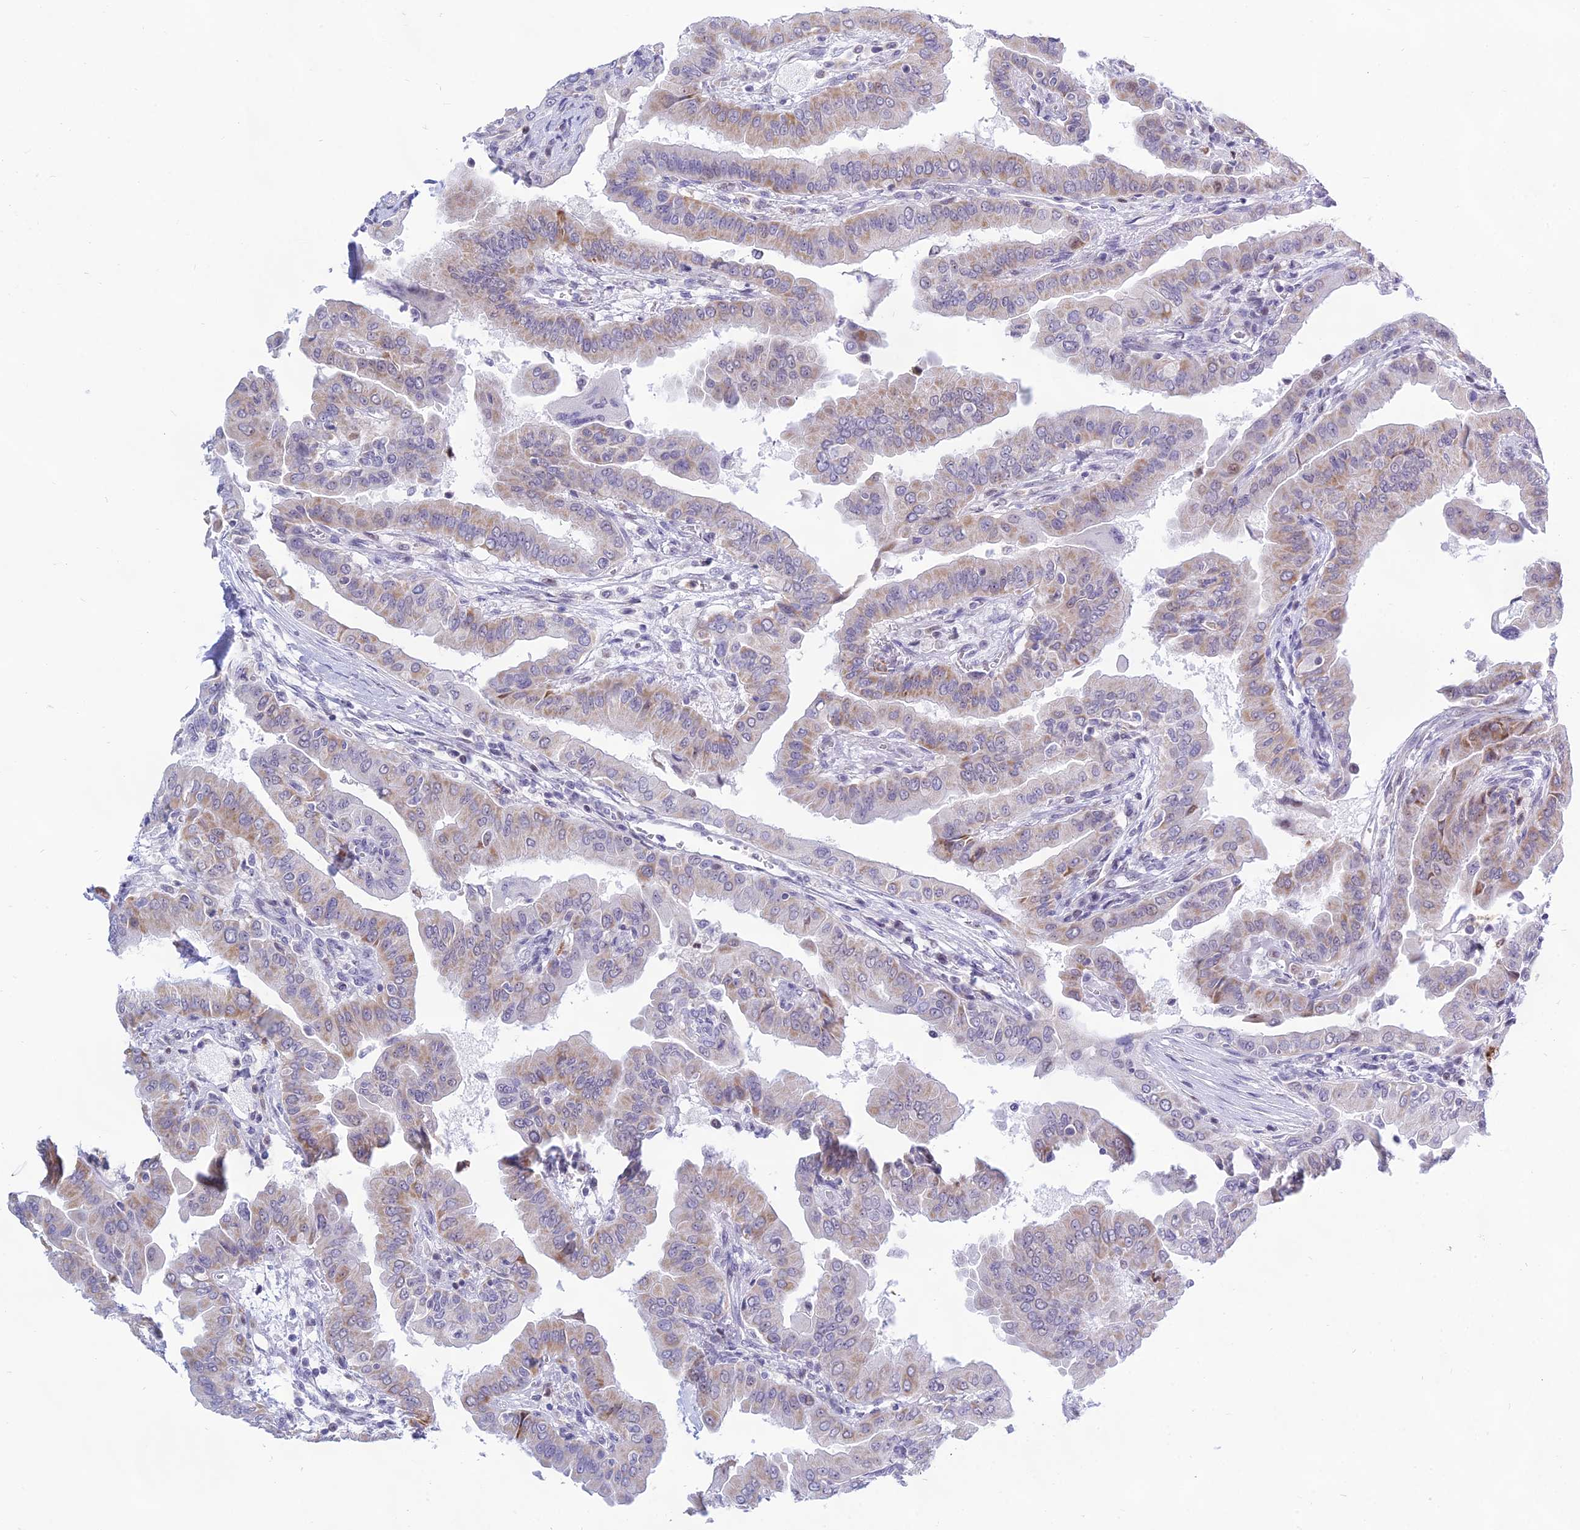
{"staining": {"intensity": "weak", "quantity": "25%-75%", "location": "cytoplasmic/membranous"}, "tissue": "thyroid cancer", "cell_type": "Tumor cells", "image_type": "cancer", "snomed": [{"axis": "morphology", "description": "Papillary adenocarcinoma, NOS"}, {"axis": "topography", "description": "Thyroid gland"}], "caption": "IHC histopathology image of human papillary adenocarcinoma (thyroid) stained for a protein (brown), which demonstrates low levels of weak cytoplasmic/membranous staining in approximately 25%-75% of tumor cells.", "gene": "KRR1", "patient": {"sex": "male", "age": 33}}